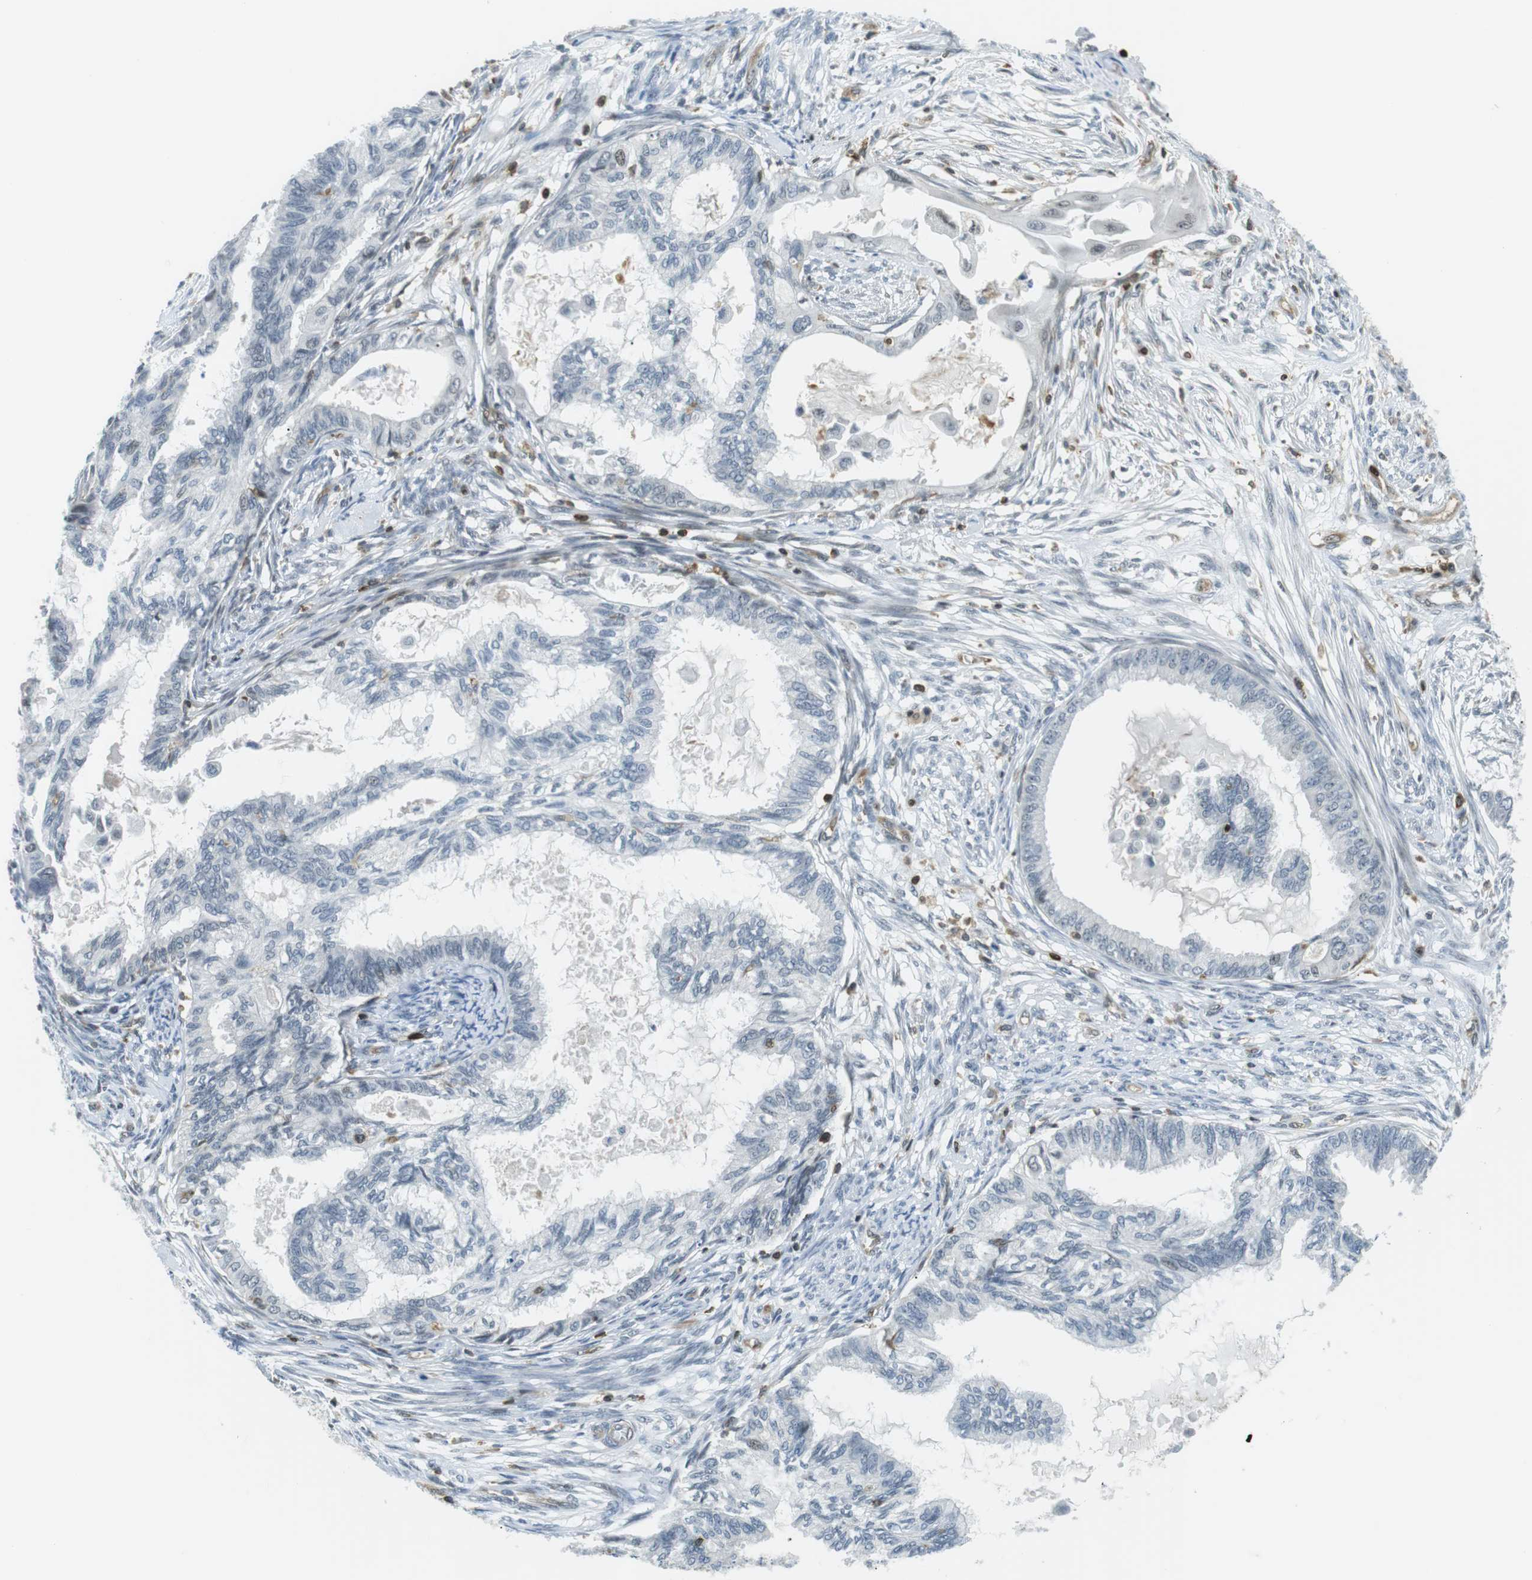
{"staining": {"intensity": "negative", "quantity": "none", "location": "none"}, "tissue": "cervical cancer", "cell_type": "Tumor cells", "image_type": "cancer", "snomed": [{"axis": "morphology", "description": "Normal tissue, NOS"}, {"axis": "morphology", "description": "Adenocarcinoma, NOS"}, {"axis": "topography", "description": "Cervix"}, {"axis": "topography", "description": "Endometrium"}], "caption": "Immunohistochemistry (IHC) micrograph of human cervical cancer stained for a protein (brown), which shows no staining in tumor cells.", "gene": "STK10", "patient": {"sex": "female", "age": 86}}